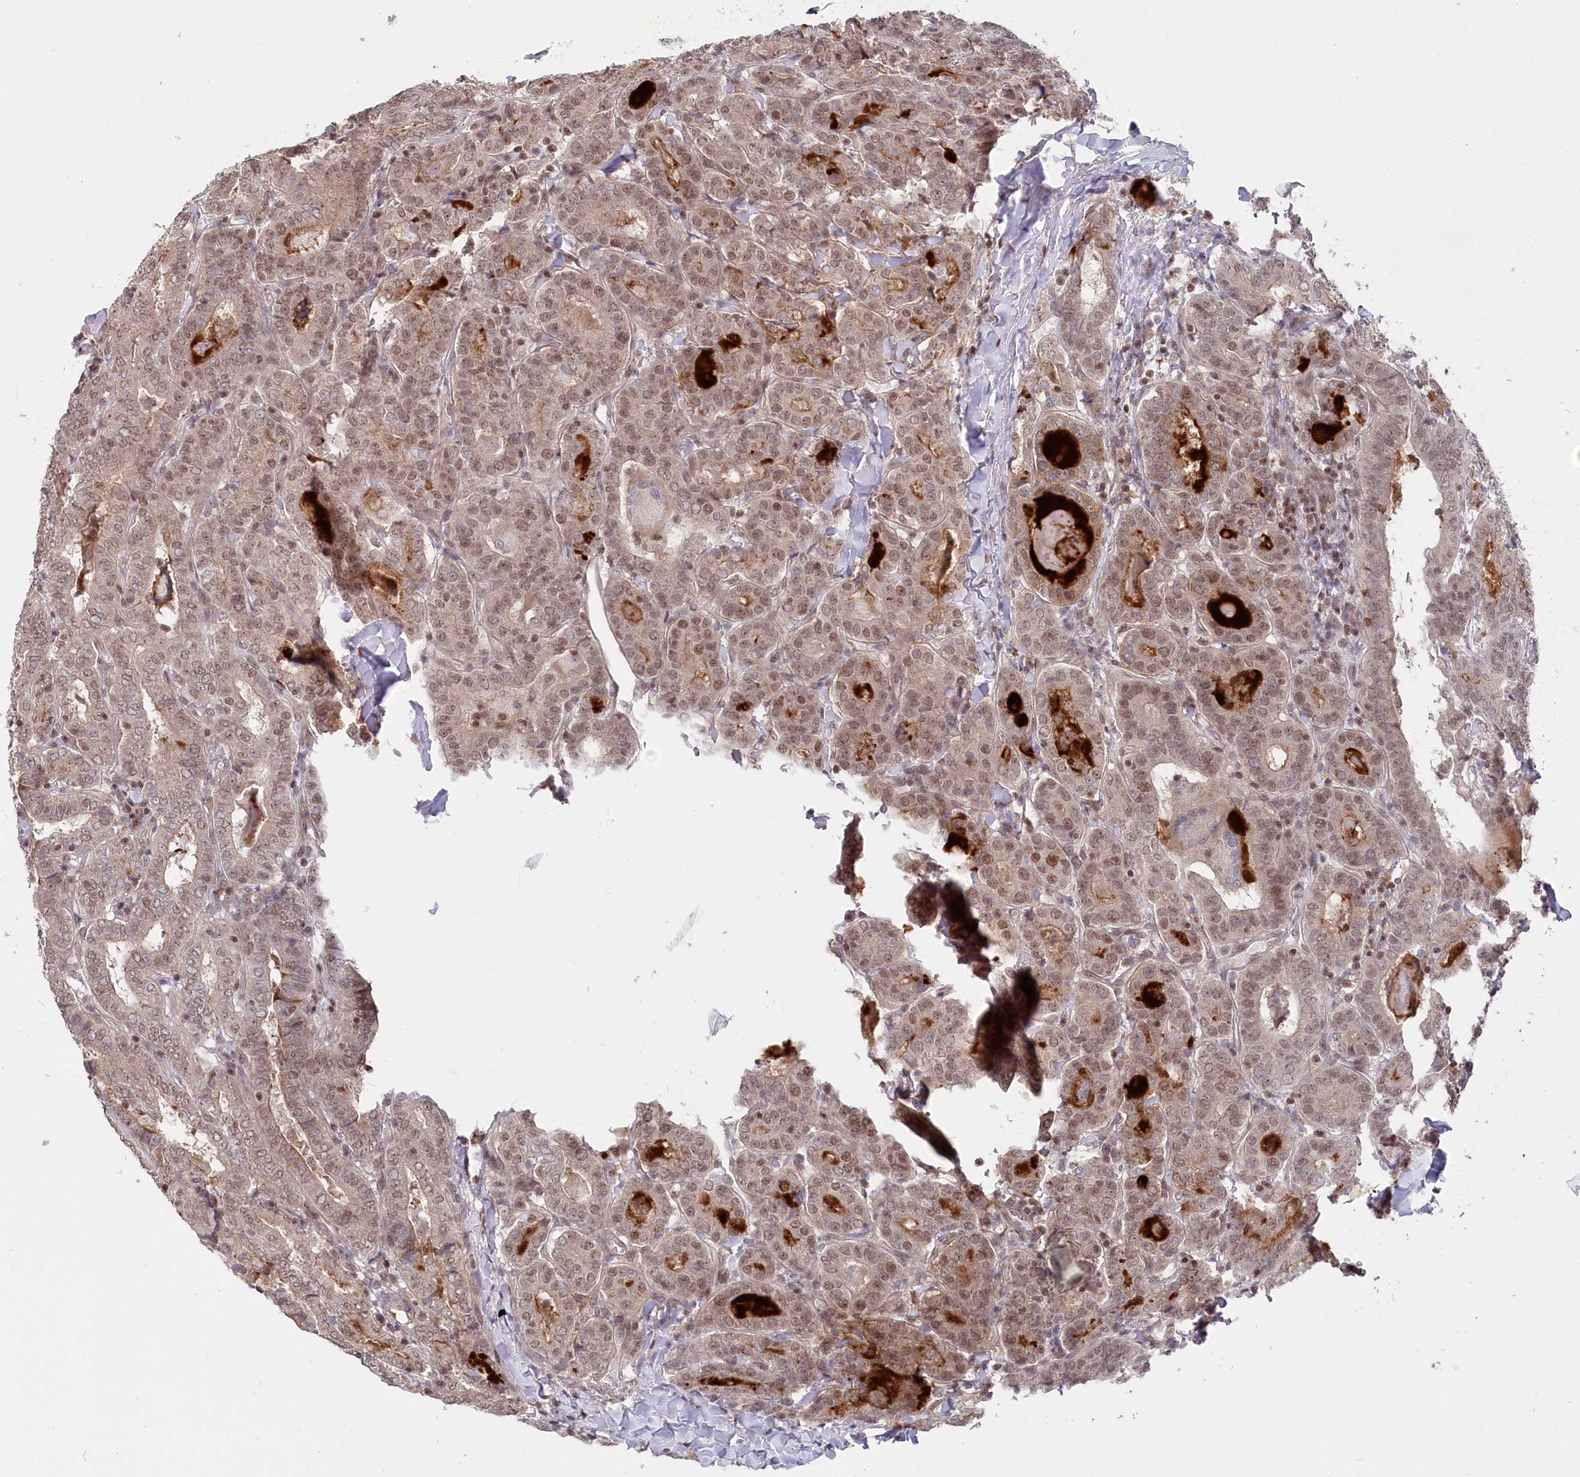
{"staining": {"intensity": "weak", "quantity": "25%-75%", "location": "nuclear"}, "tissue": "thyroid cancer", "cell_type": "Tumor cells", "image_type": "cancer", "snomed": [{"axis": "morphology", "description": "Papillary adenocarcinoma, NOS"}, {"axis": "topography", "description": "Thyroid gland"}], "caption": "Immunohistochemistry (IHC) photomicrograph of thyroid cancer stained for a protein (brown), which demonstrates low levels of weak nuclear positivity in about 25%-75% of tumor cells.", "gene": "CGGBP1", "patient": {"sex": "female", "age": 72}}